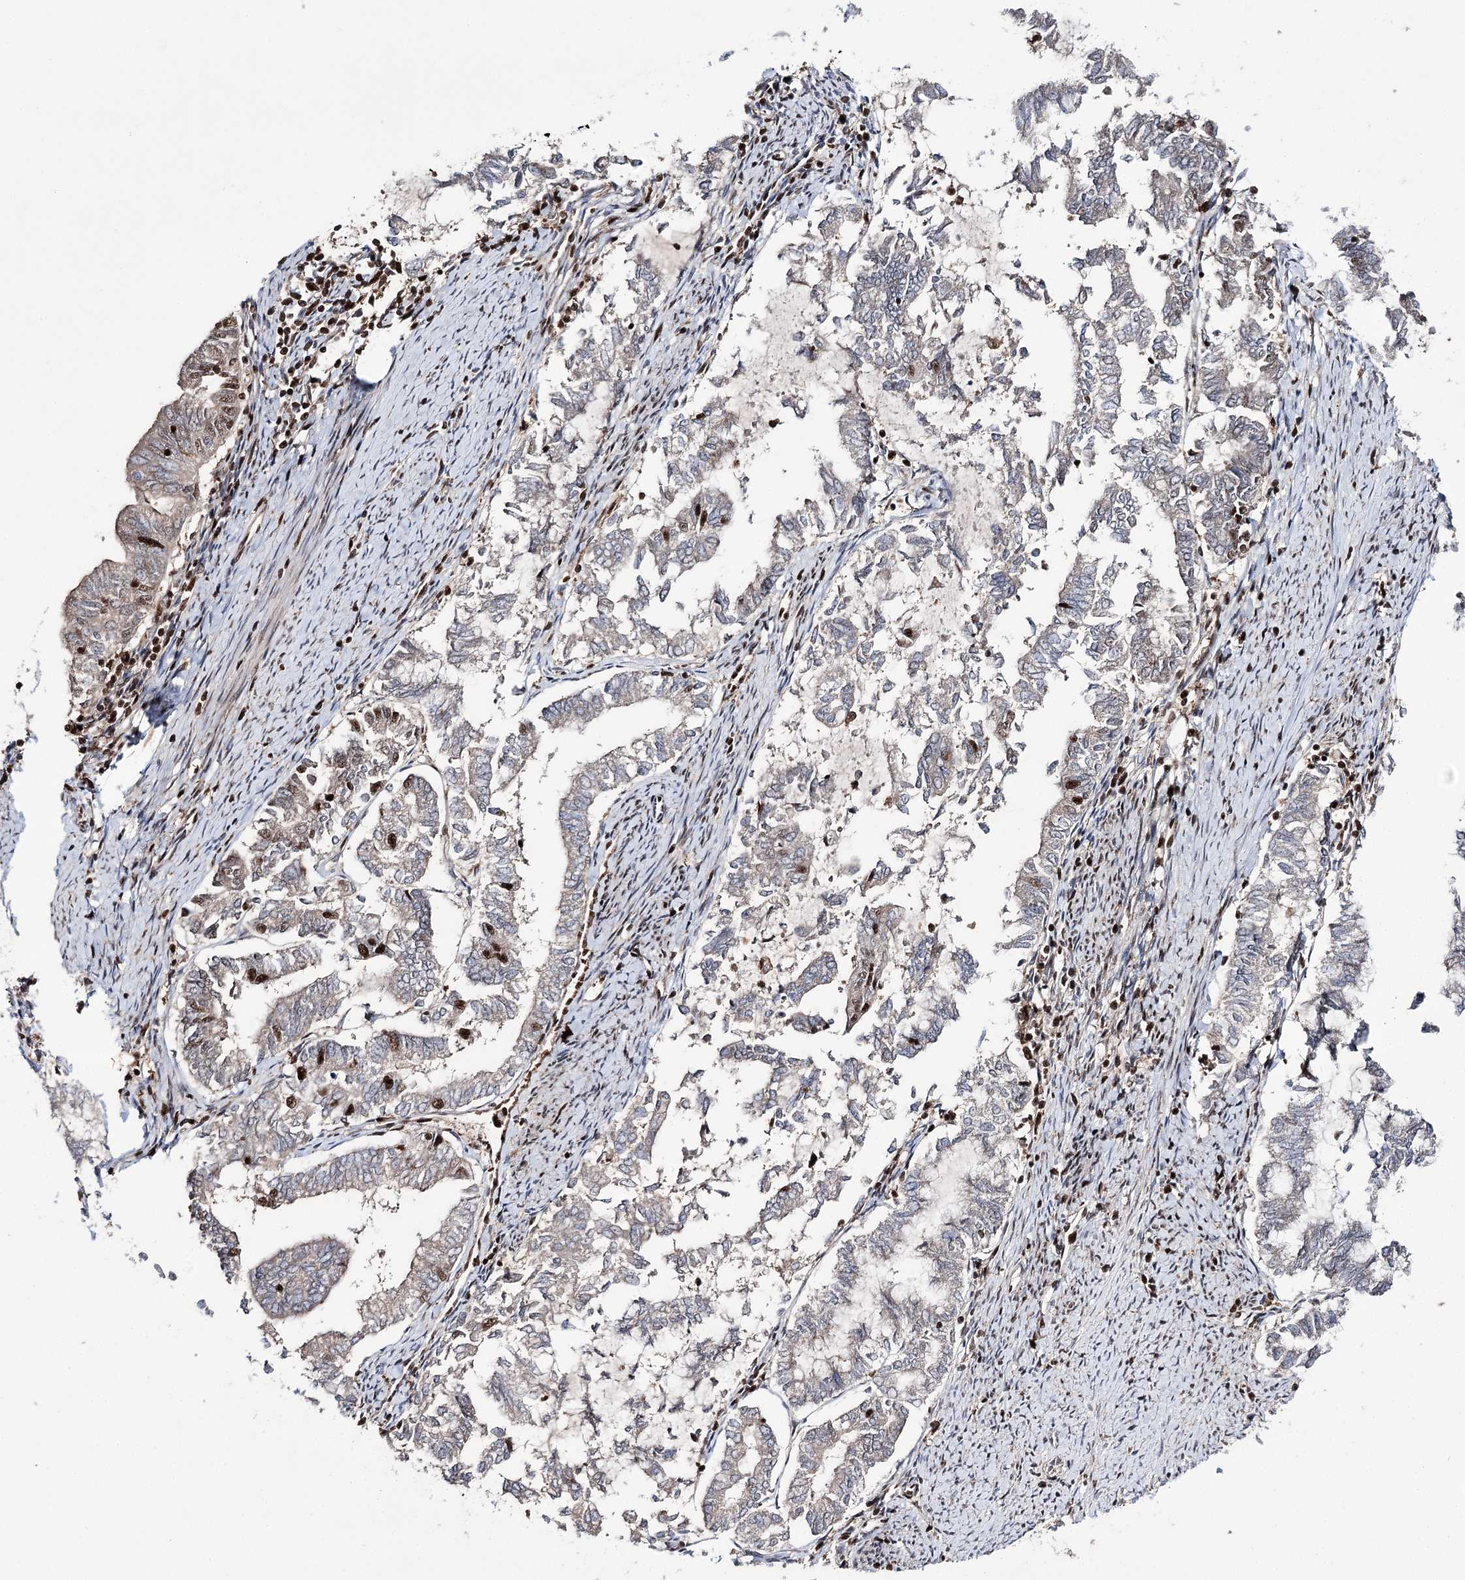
{"staining": {"intensity": "negative", "quantity": "none", "location": "none"}, "tissue": "endometrial cancer", "cell_type": "Tumor cells", "image_type": "cancer", "snomed": [{"axis": "morphology", "description": "Adenocarcinoma, NOS"}, {"axis": "topography", "description": "Endometrium"}], "caption": "Immunohistochemical staining of human endometrial cancer reveals no significant expression in tumor cells. (DAB (3,3'-diaminobenzidine) IHC, high magnification).", "gene": "PRPF40A", "patient": {"sex": "female", "age": 79}}